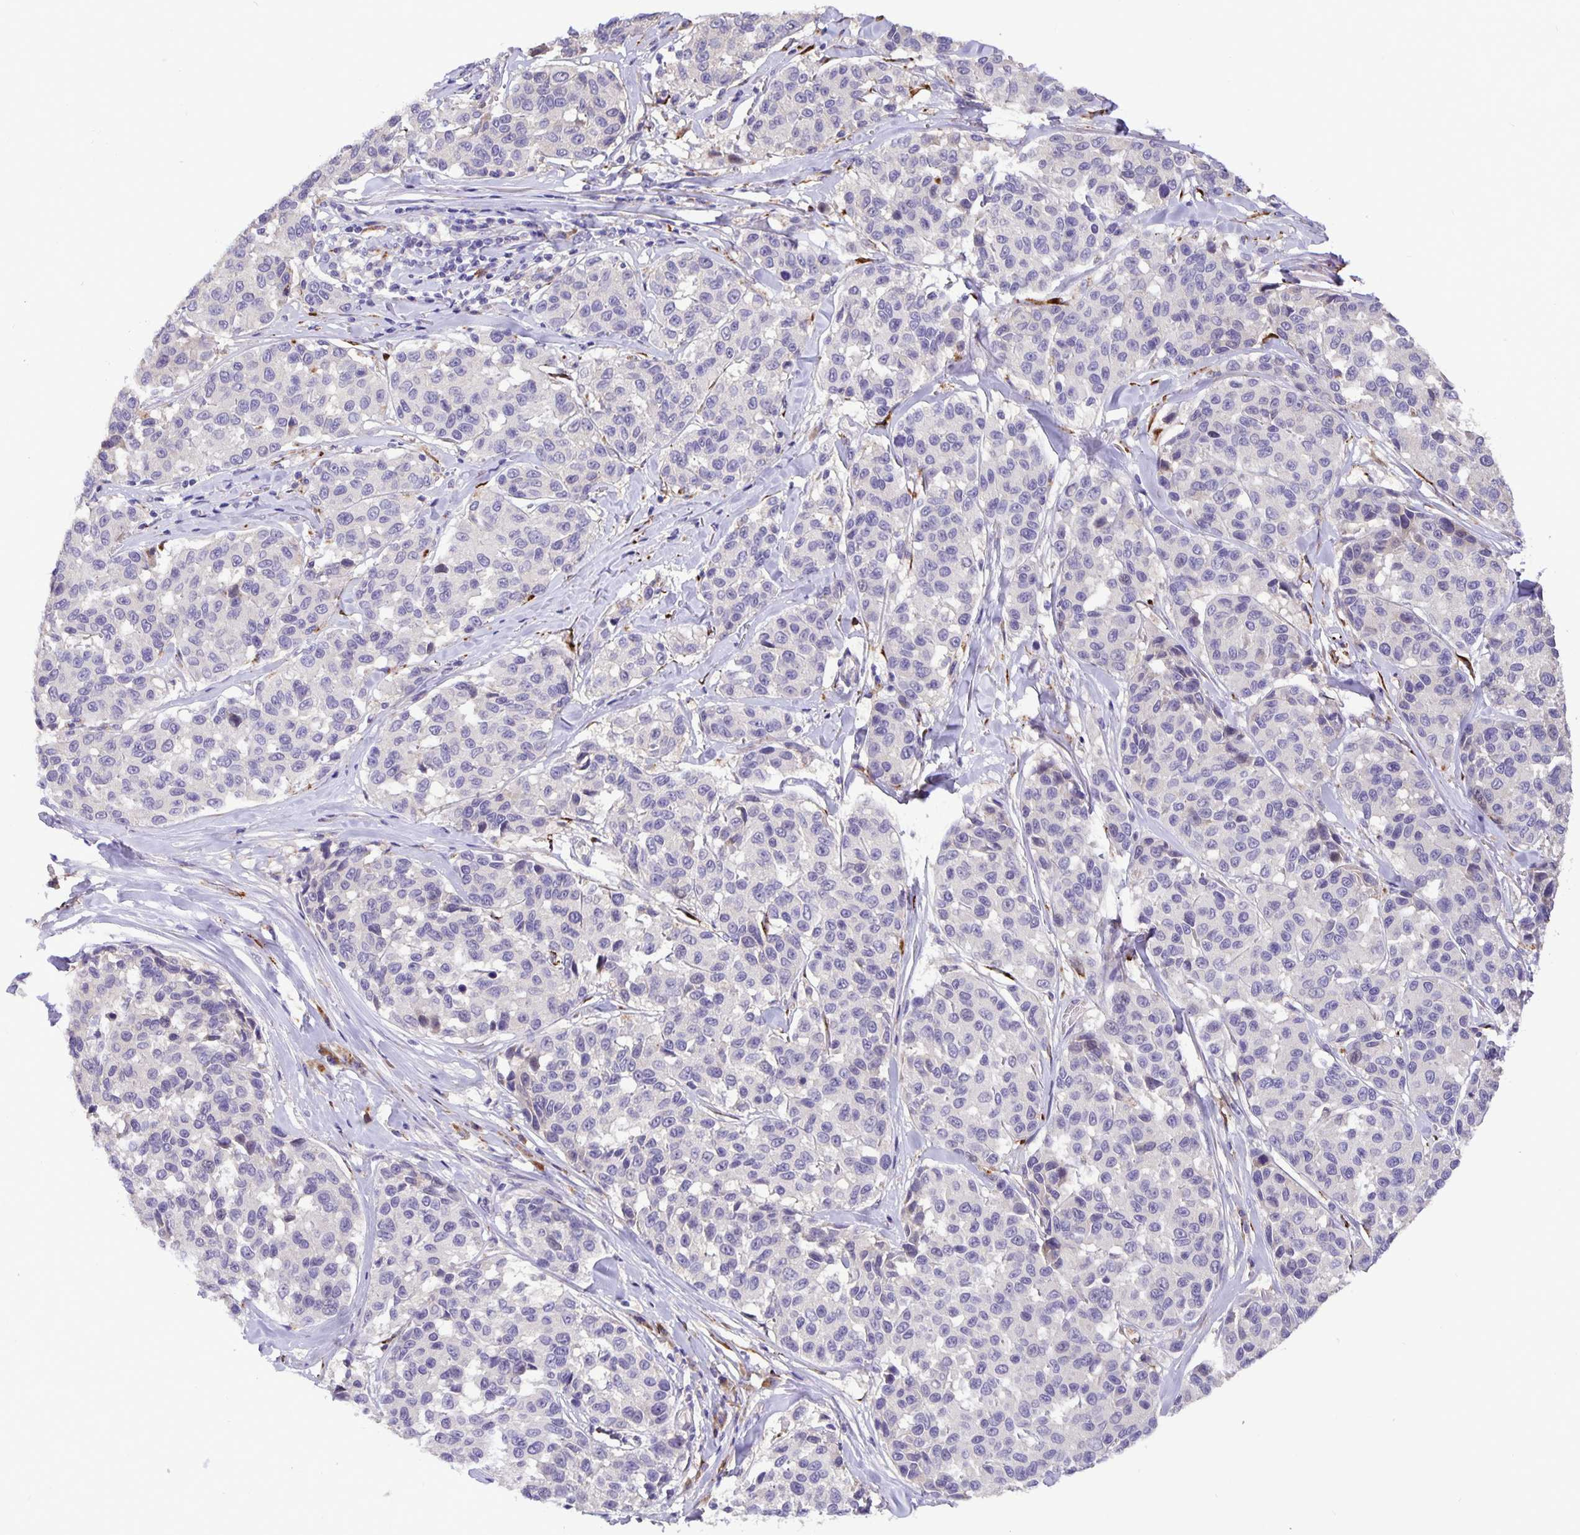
{"staining": {"intensity": "negative", "quantity": "none", "location": "none"}, "tissue": "melanoma", "cell_type": "Tumor cells", "image_type": "cancer", "snomed": [{"axis": "morphology", "description": "Malignant melanoma, NOS"}, {"axis": "topography", "description": "Skin"}], "caption": "Immunohistochemistry (IHC) photomicrograph of neoplastic tissue: human melanoma stained with DAB reveals no significant protein expression in tumor cells.", "gene": "EML6", "patient": {"sex": "female", "age": 66}}